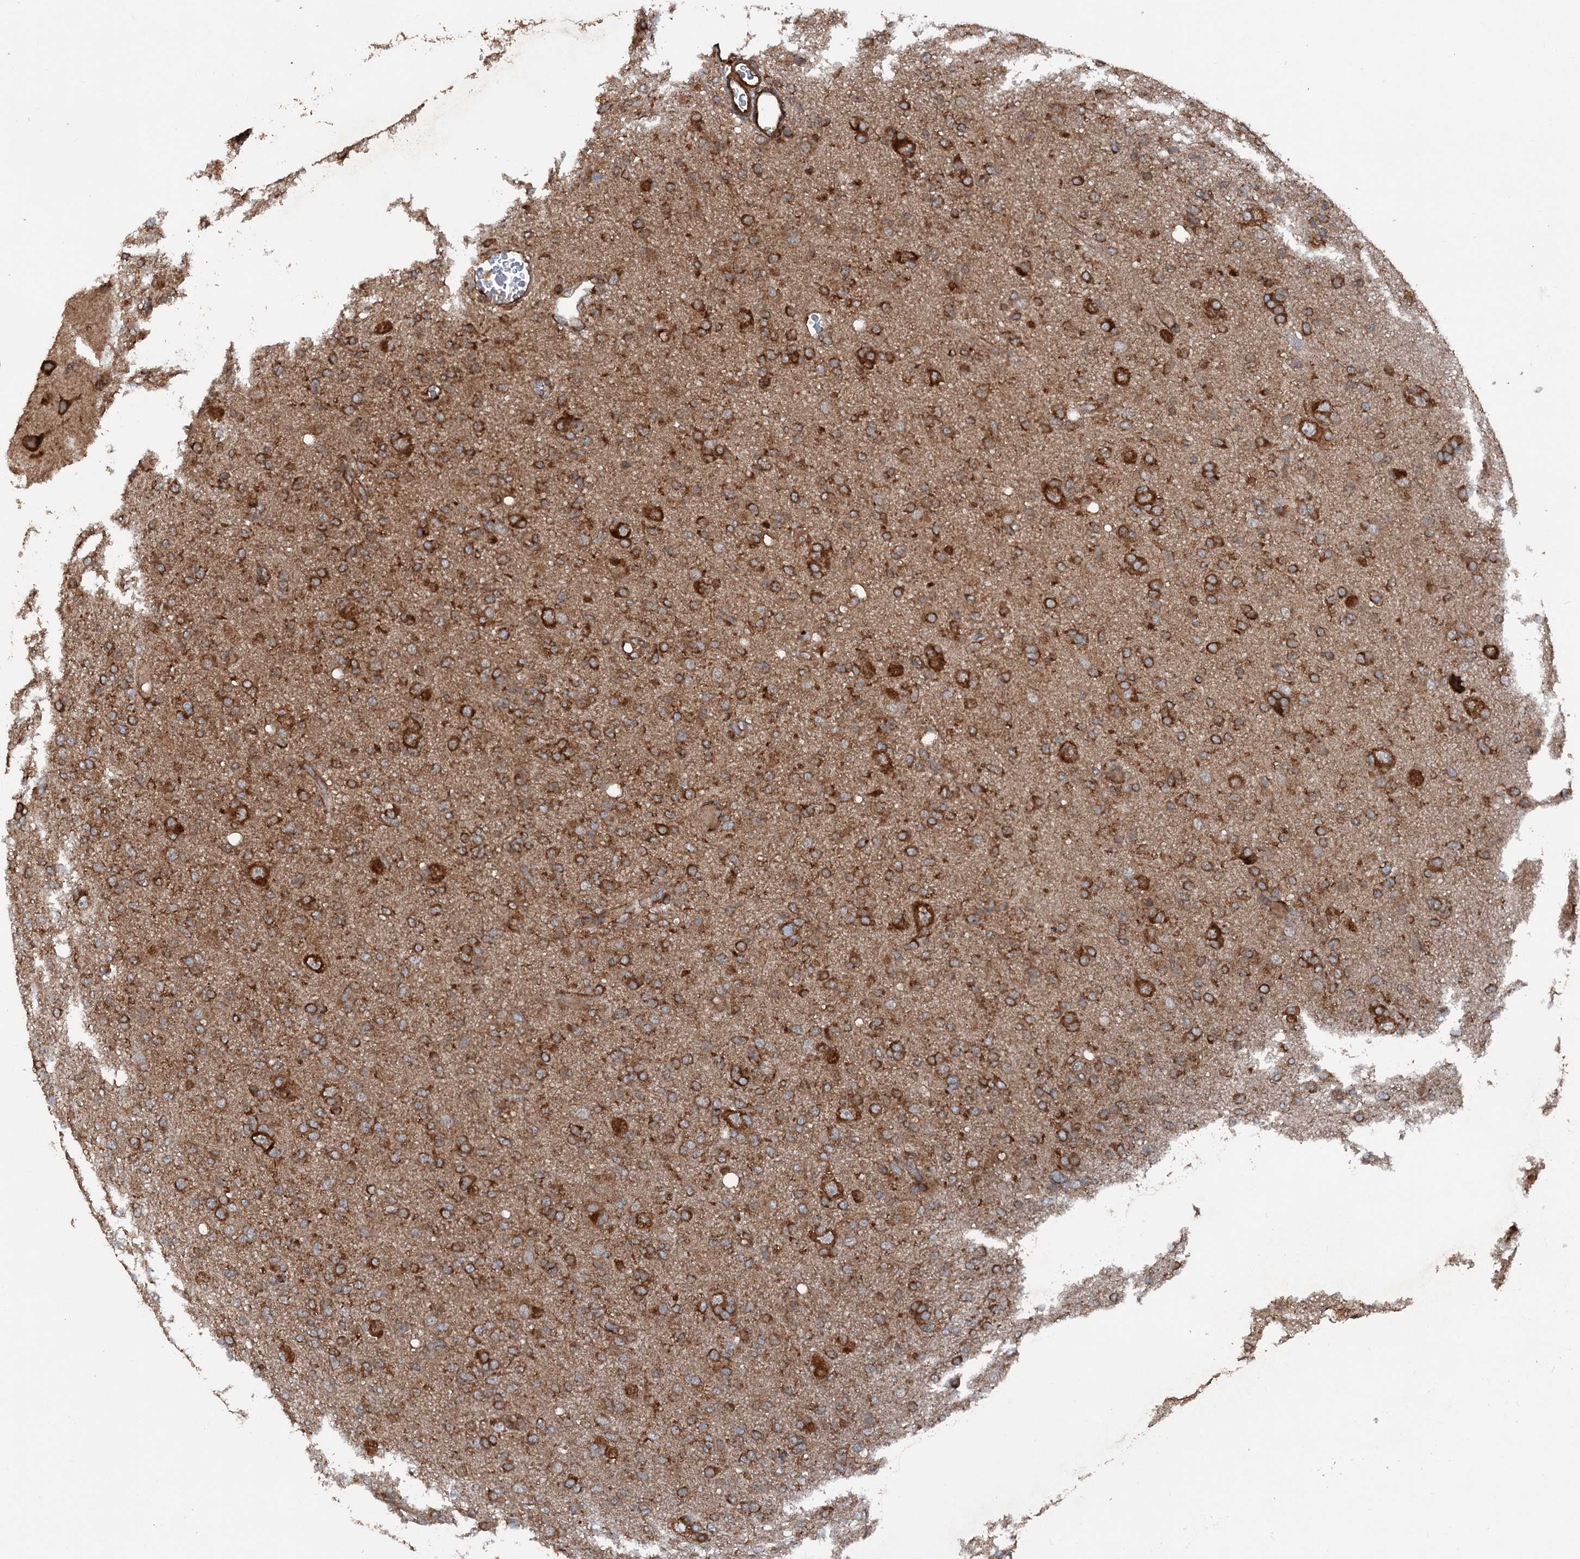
{"staining": {"intensity": "strong", "quantity": ">75%", "location": "cytoplasmic/membranous"}, "tissue": "glioma", "cell_type": "Tumor cells", "image_type": "cancer", "snomed": [{"axis": "morphology", "description": "Glioma, malignant, High grade"}, {"axis": "topography", "description": "Brain"}], "caption": "Immunohistochemical staining of human high-grade glioma (malignant) displays high levels of strong cytoplasmic/membranous protein expression in approximately >75% of tumor cells.", "gene": "RNF214", "patient": {"sex": "female", "age": 57}}